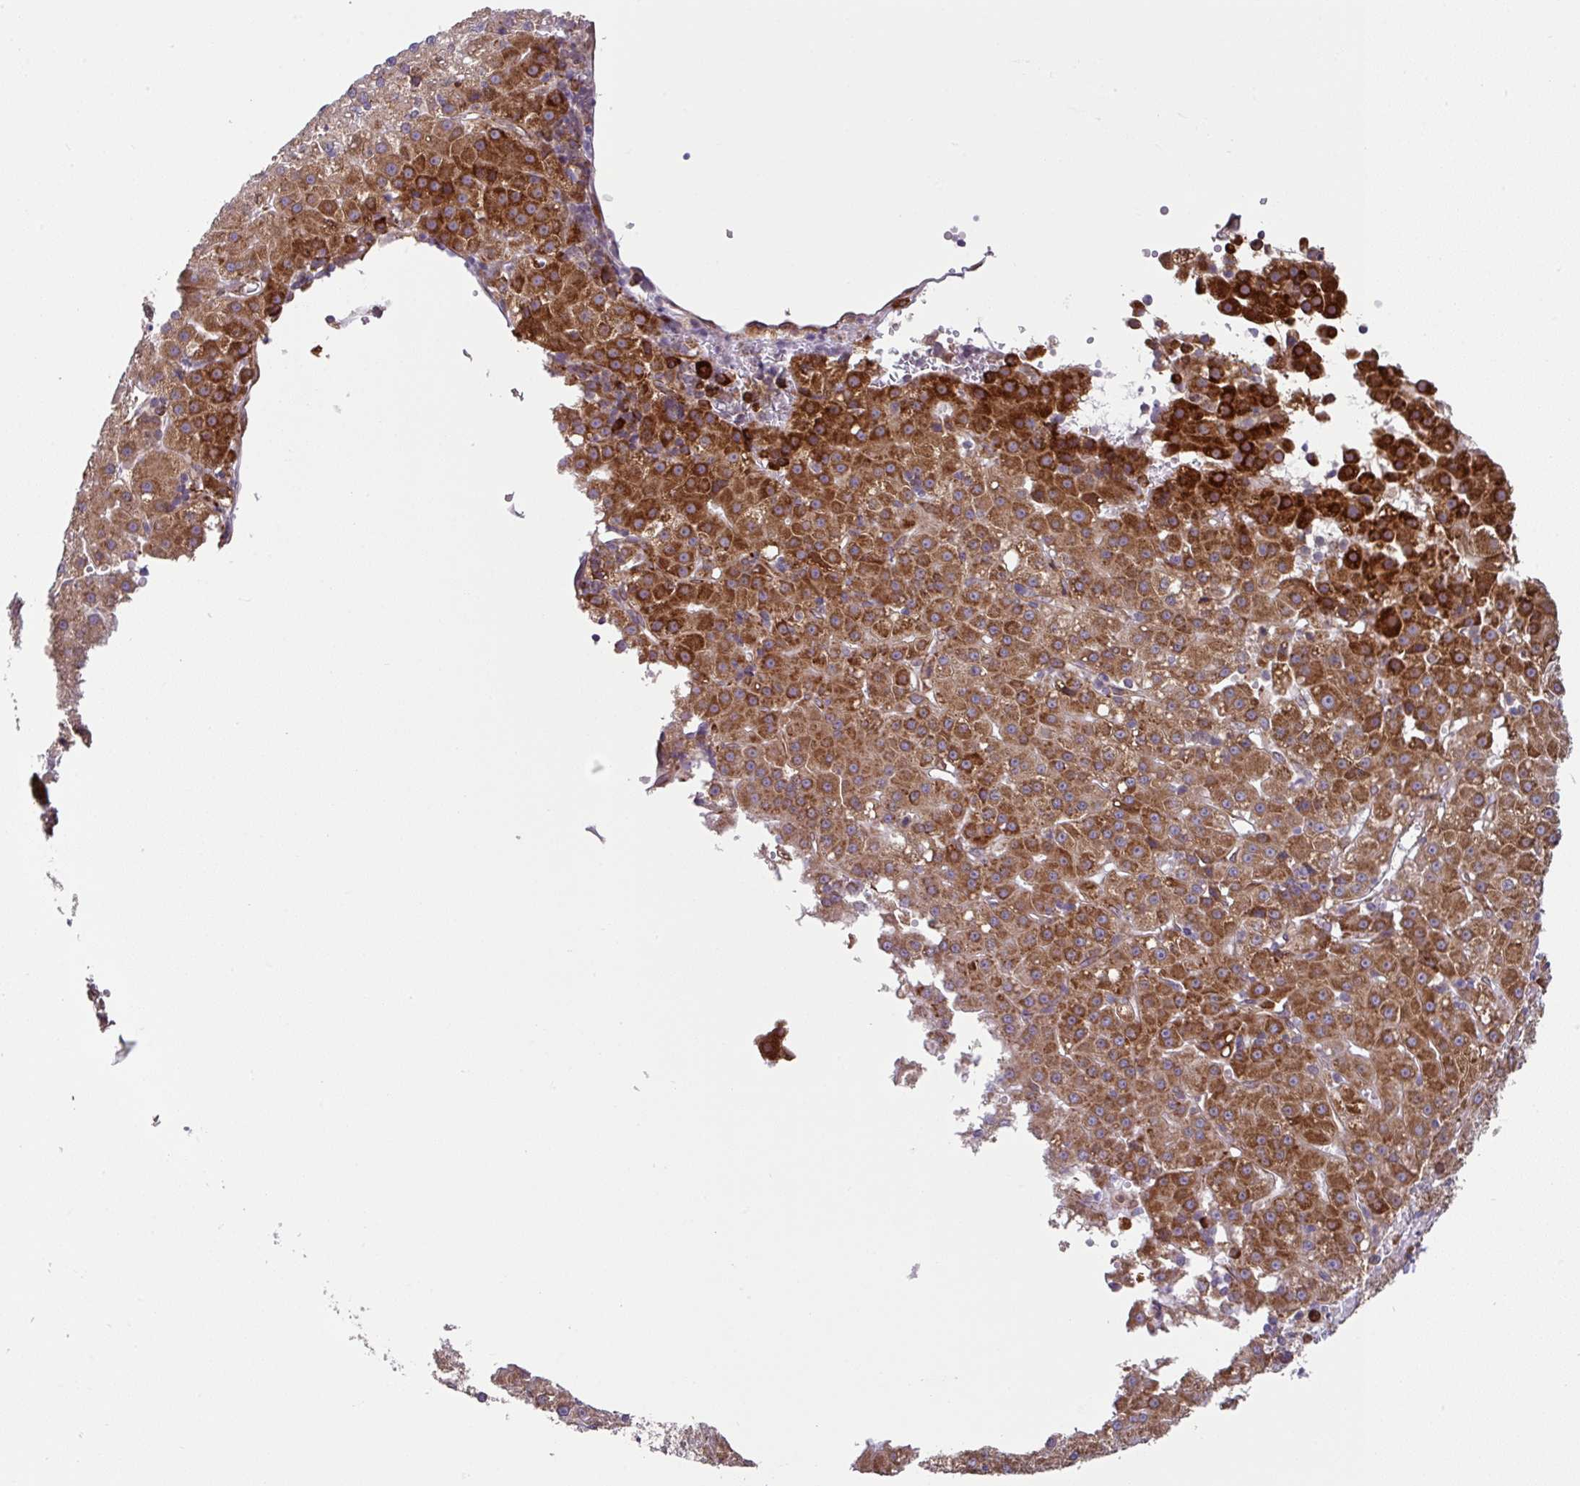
{"staining": {"intensity": "strong", "quantity": ">75%", "location": "cytoplasmic/membranous"}, "tissue": "liver cancer", "cell_type": "Tumor cells", "image_type": "cancer", "snomed": [{"axis": "morphology", "description": "Carcinoma, Hepatocellular, NOS"}, {"axis": "topography", "description": "Liver"}], "caption": "This is a micrograph of immunohistochemistry staining of liver cancer (hepatocellular carcinoma), which shows strong expression in the cytoplasmic/membranous of tumor cells.", "gene": "SLC39A7", "patient": {"sex": "male", "age": 76}}